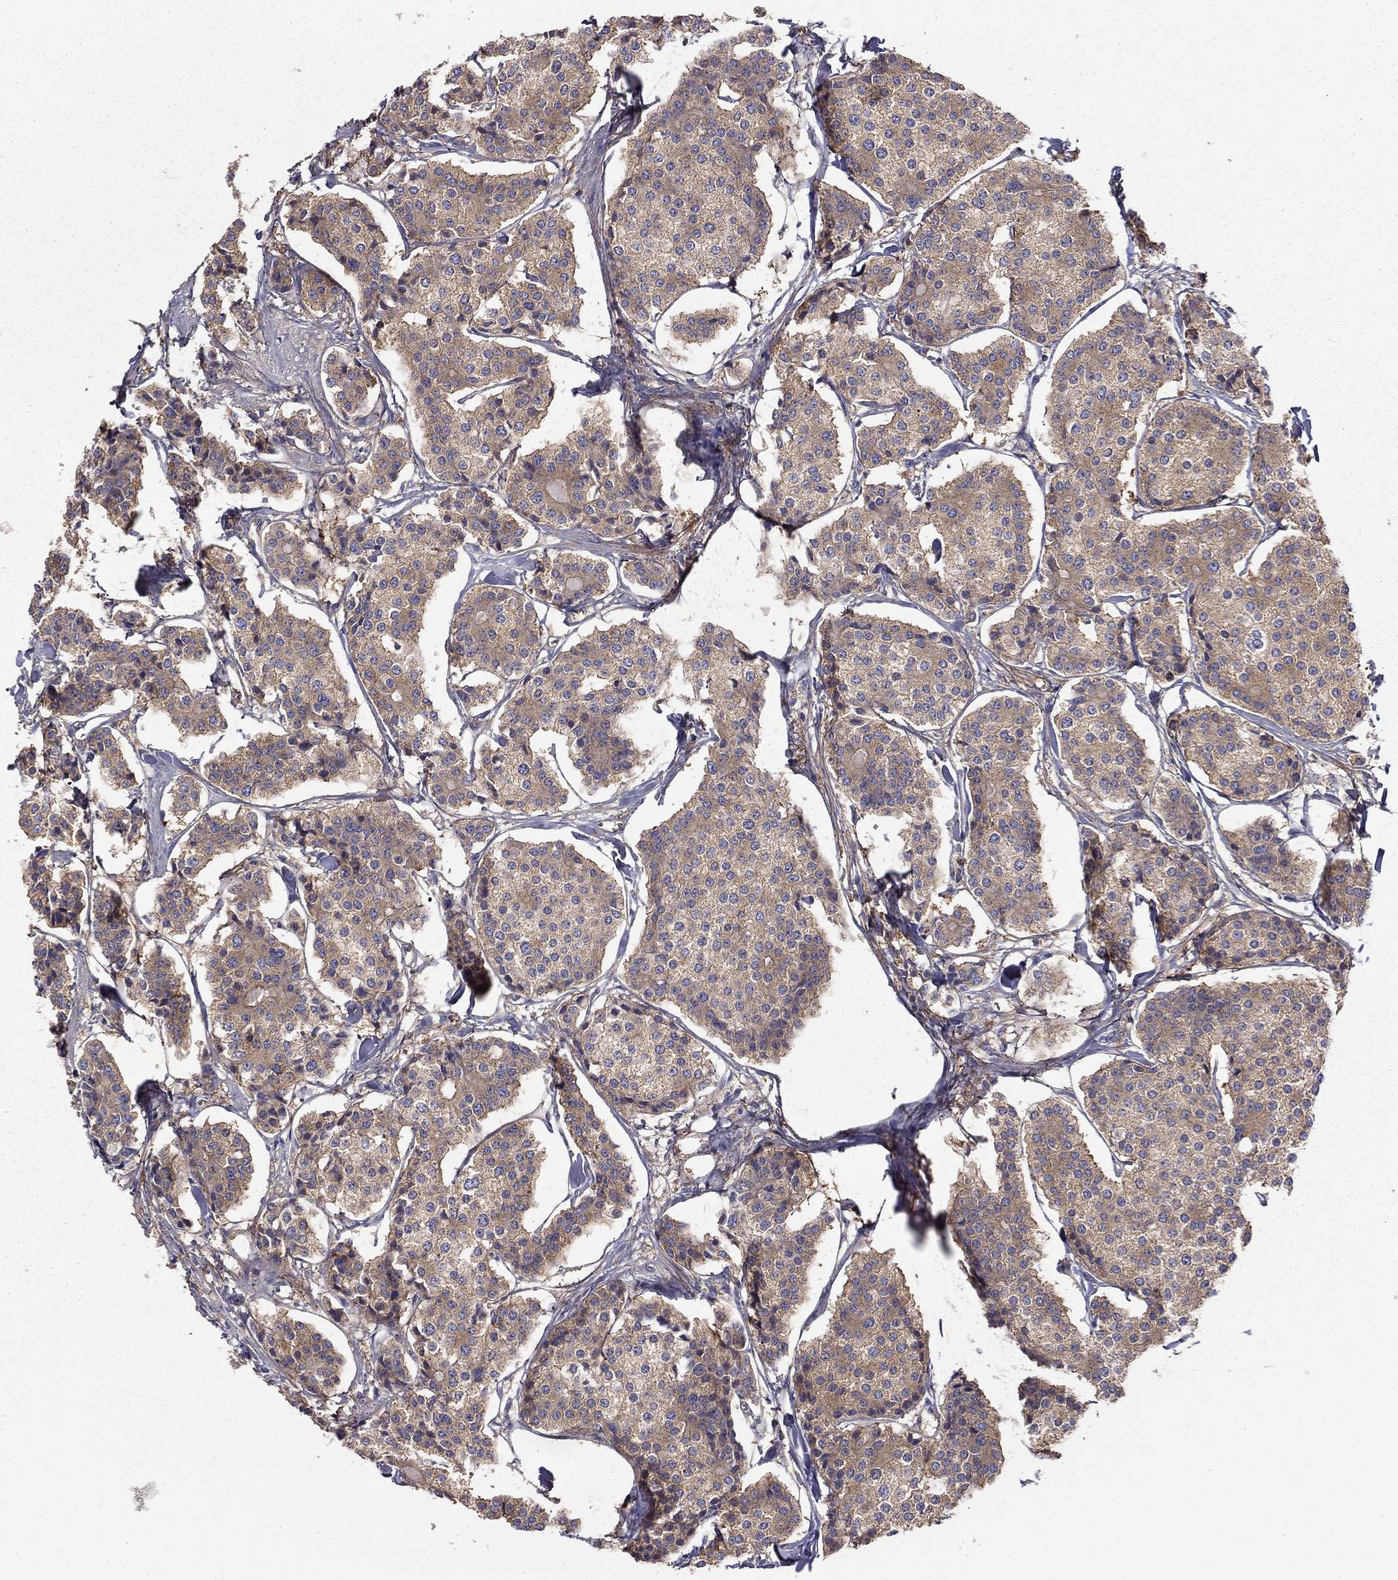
{"staining": {"intensity": "weak", "quantity": ">75%", "location": "cytoplasmic/membranous"}, "tissue": "carcinoid", "cell_type": "Tumor cells", "image_type": "cancer", "snomed": [{"axis": "morphology", "description": "Carcinoid, malignant, NOS"}, {"axis": "topography", "description": "Small intestine"}], "caption": "Weak cytoplasmic/membranous protein expression is identified in approximately >75% of tumor cells in carcinoid.", "gene": "RNF123", "patient": {"sex": "female", "age": 65}}